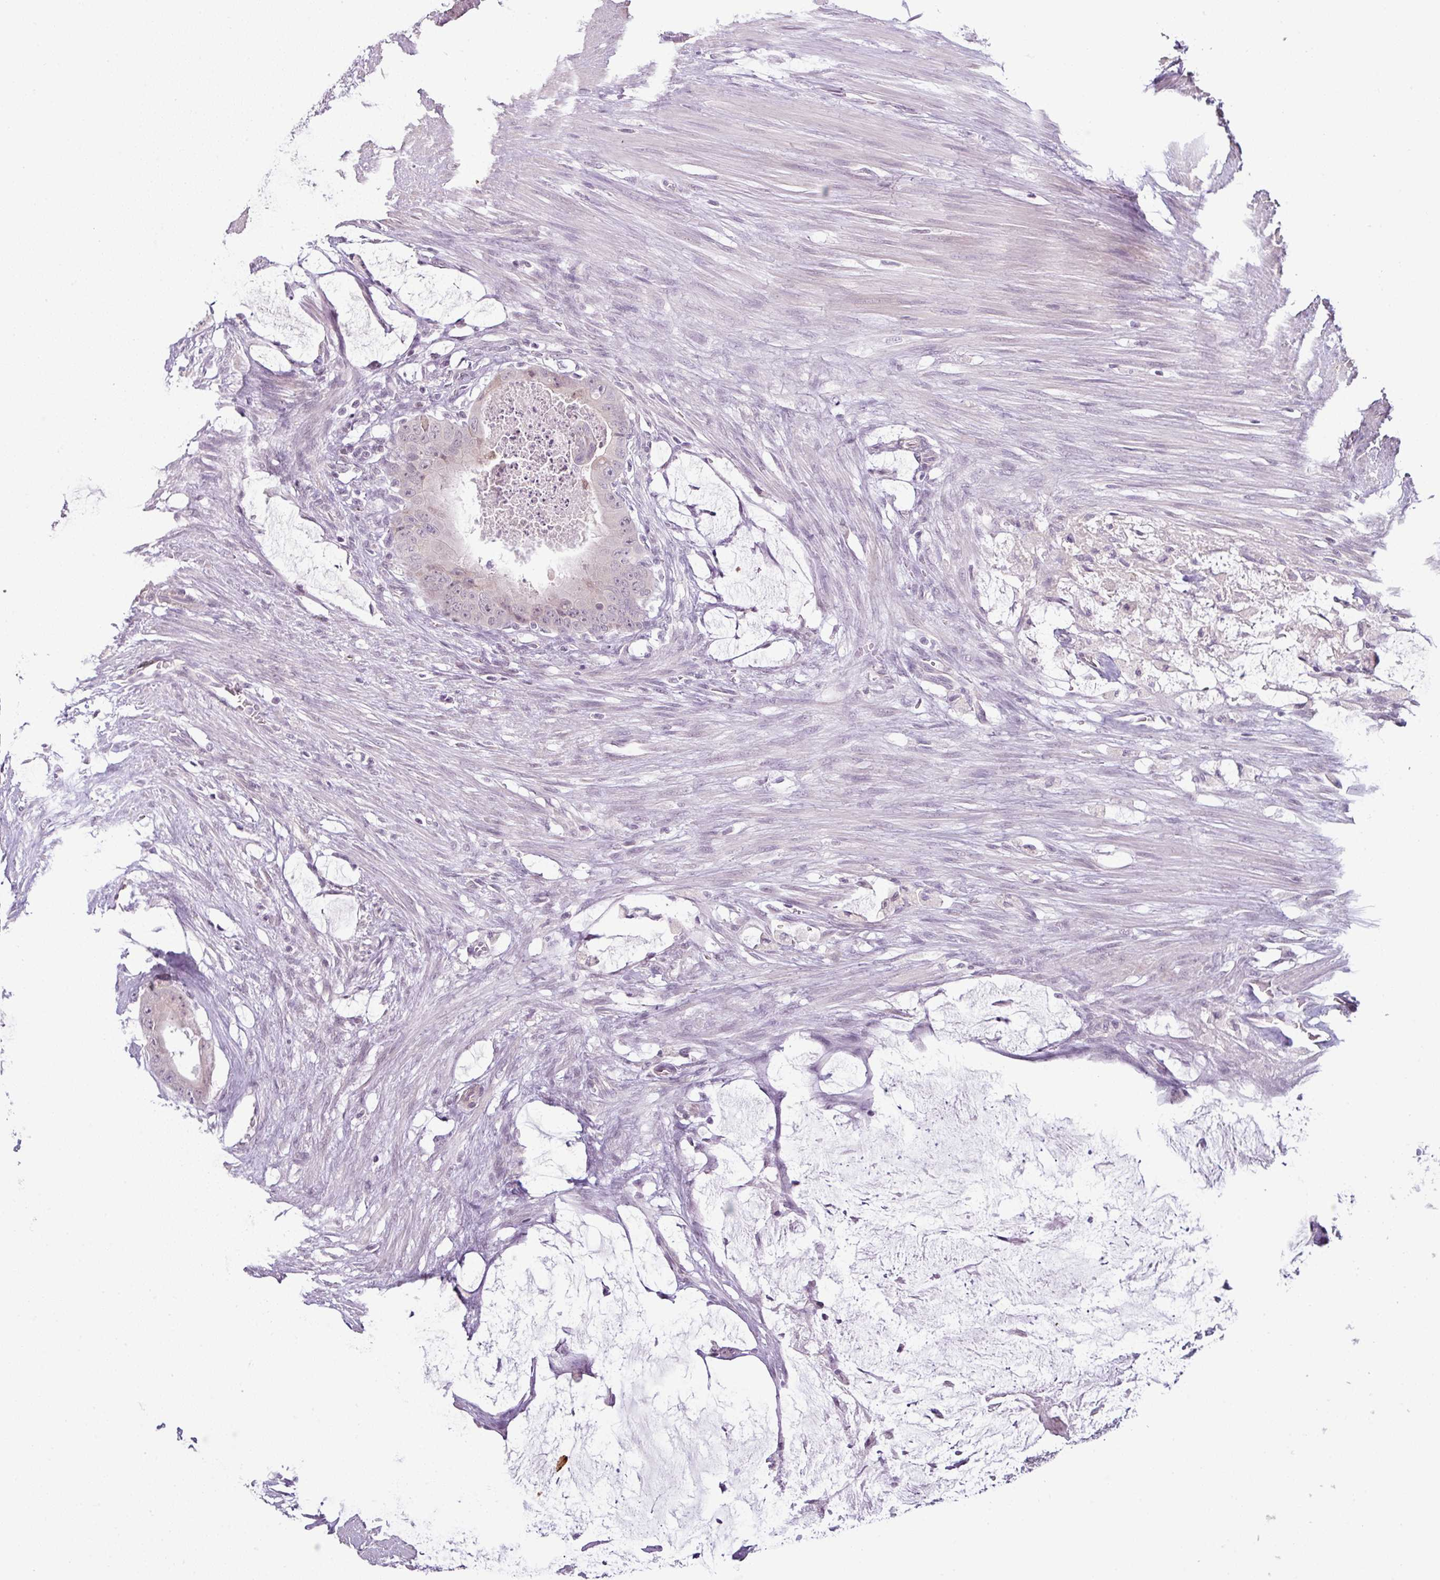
{"staining": {"intensity": "negative", "quantity": "none", "location": "none"}, "tissue": "colorectal cancer", "cell_type": "Tumor cells", "image_type": "cancer", "snomed": [{"axis": "morphology", "description": "Adenocarcinoma, NOS"}, {"axis": "topography", "description": "Rectum"}], "caption": "IHC photomicrograph of neoplastic tissue: human colorectal cancer (adenocarcinoma) stained with DAB demonstrates no significant protein positivity in tumor cells.", "gene": "OR52D1", "patient": {"sex": "male", "age": 78}}